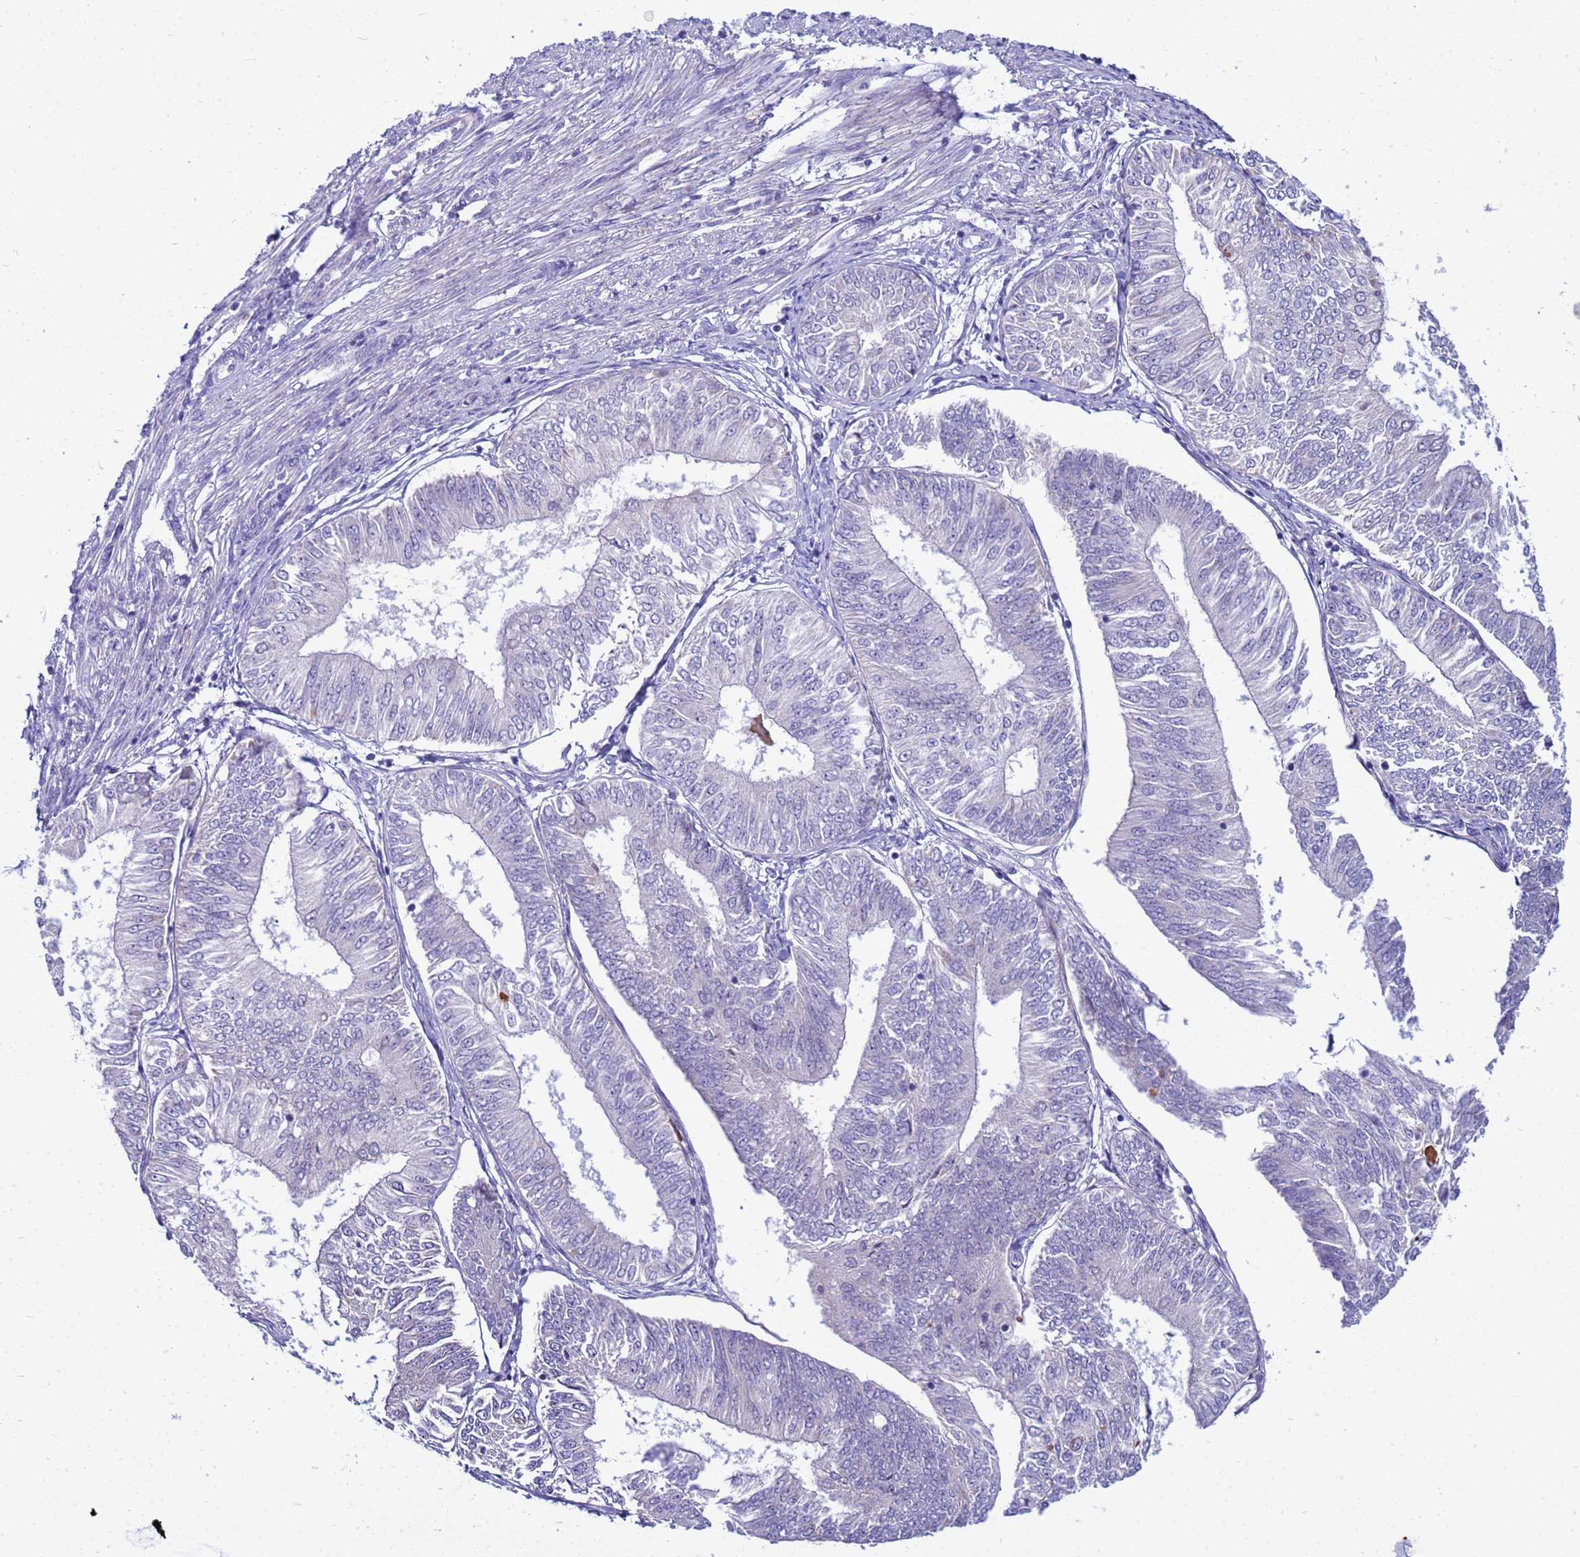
{"staining": {"intensity": "negative", "quantity": "none", "location": "none"}, "tissue": "endometrial cancer", "cell_type": "Tumor cells", "image_type": "cancer", "snomed": [{"axis": "morphology", "description": "Adenocarcinoma, NOS"}, {"axis": "topography", "description": "Endometrium"}], "caption": "Tumor cells are negative for protein expression in human endometrial cancer. The staining was performed using DAB to visualize the protein expression in brown, while the nuclei were stained in blue with hematoxylin (Magnification: 20x).", "gene": "LRATD1", "patient": {"sex": "female", "age": 58}}